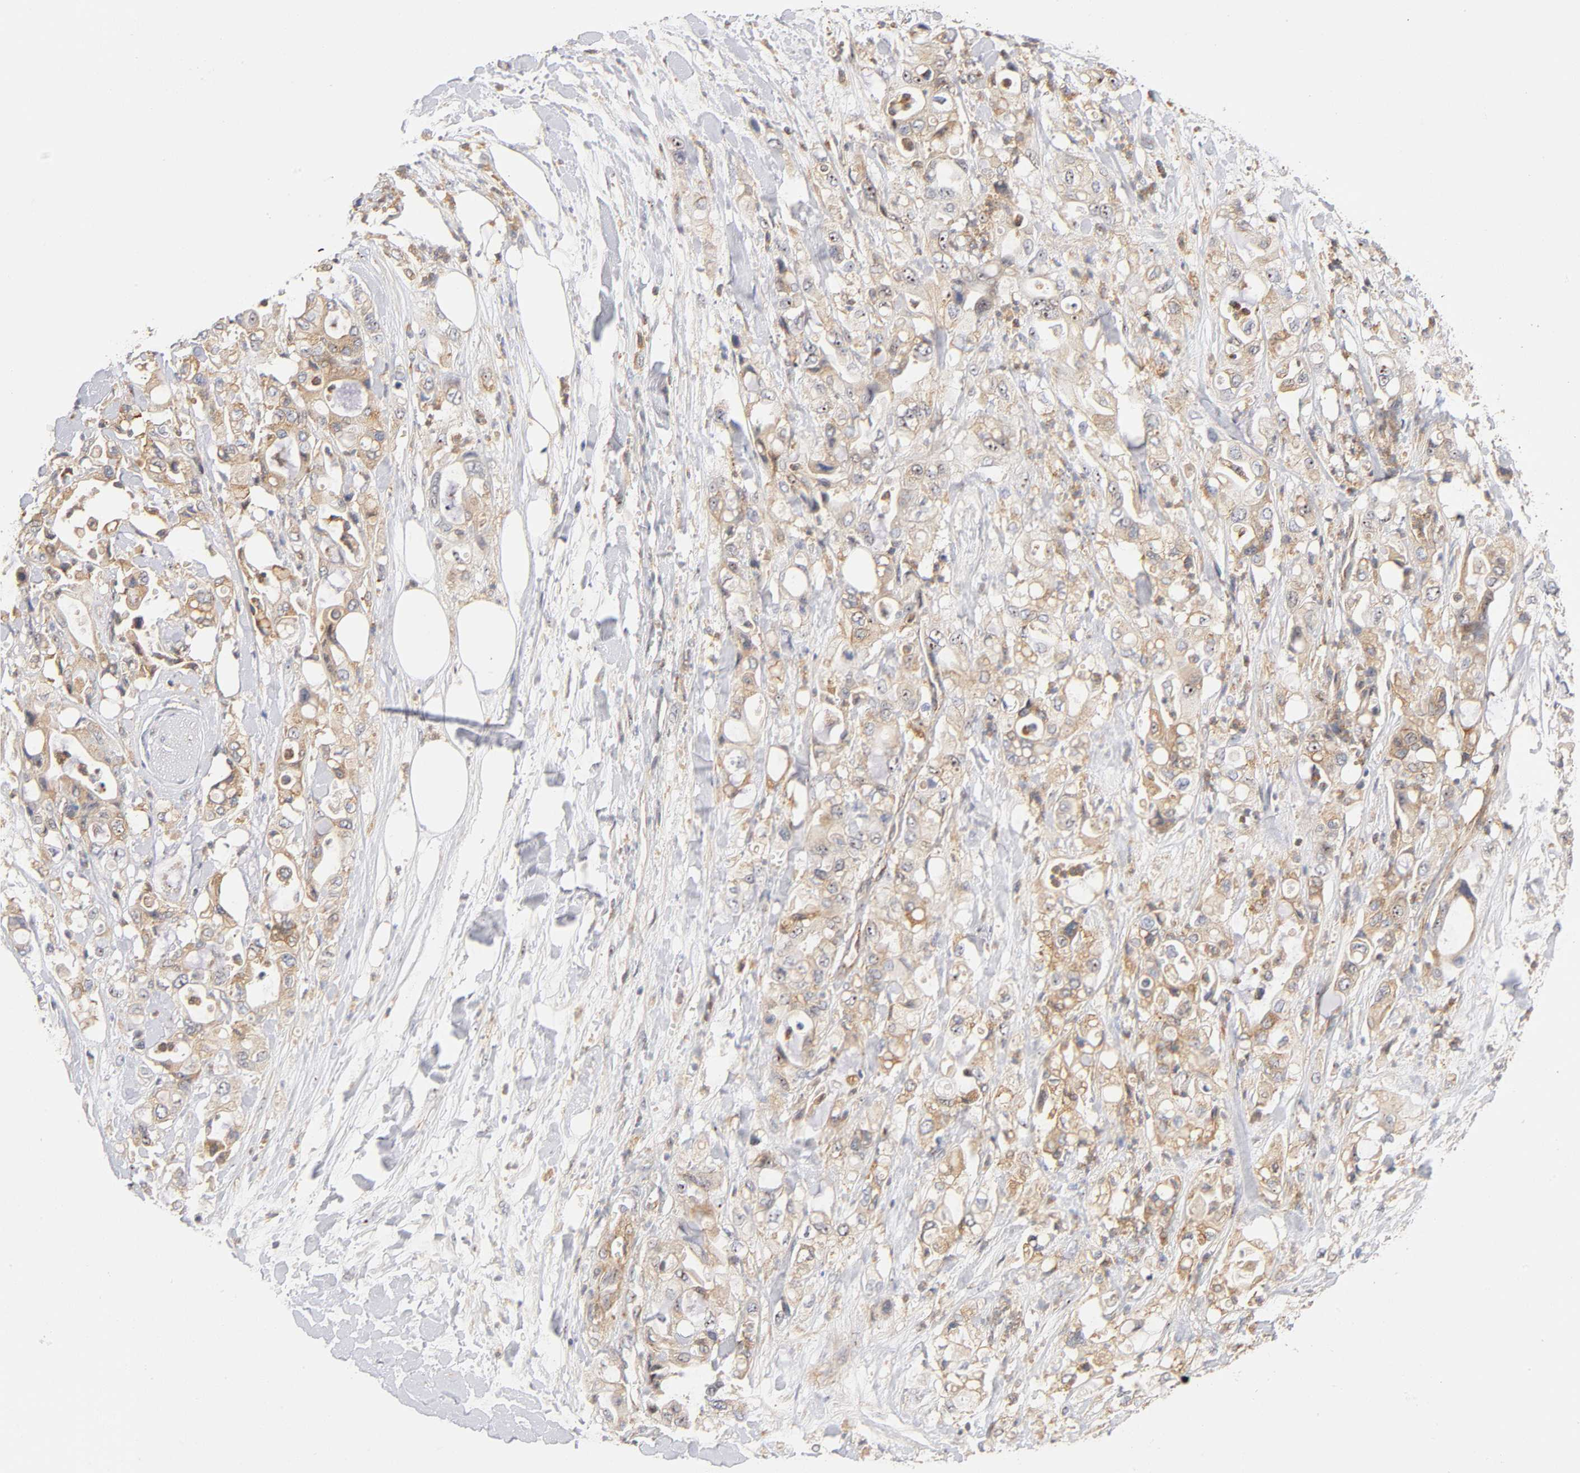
{"staining": {"intensity": "moderate", "quantity": ">75%", "location": "cytoplasmic/membranous,nuclear"}, "tissue": "pancreatic cancer", "cell_type": "Tumor cells", "image_type": "cancer", "snomed": [{"axis": "morphology", "description": "Adenocarcinoma, NOS"}, {"axis": "topography", "description": "Pancreas"}], "caption": "This micrograph shows immunohistochemistry staining of pancreatic adenocarcinoma, with medium moderate cytoplasmic/membranous and nuclear expression in approximately >75% of tumor cells.", "gene": "PLD1", "patient": {"sex": "male", "age": 70}}